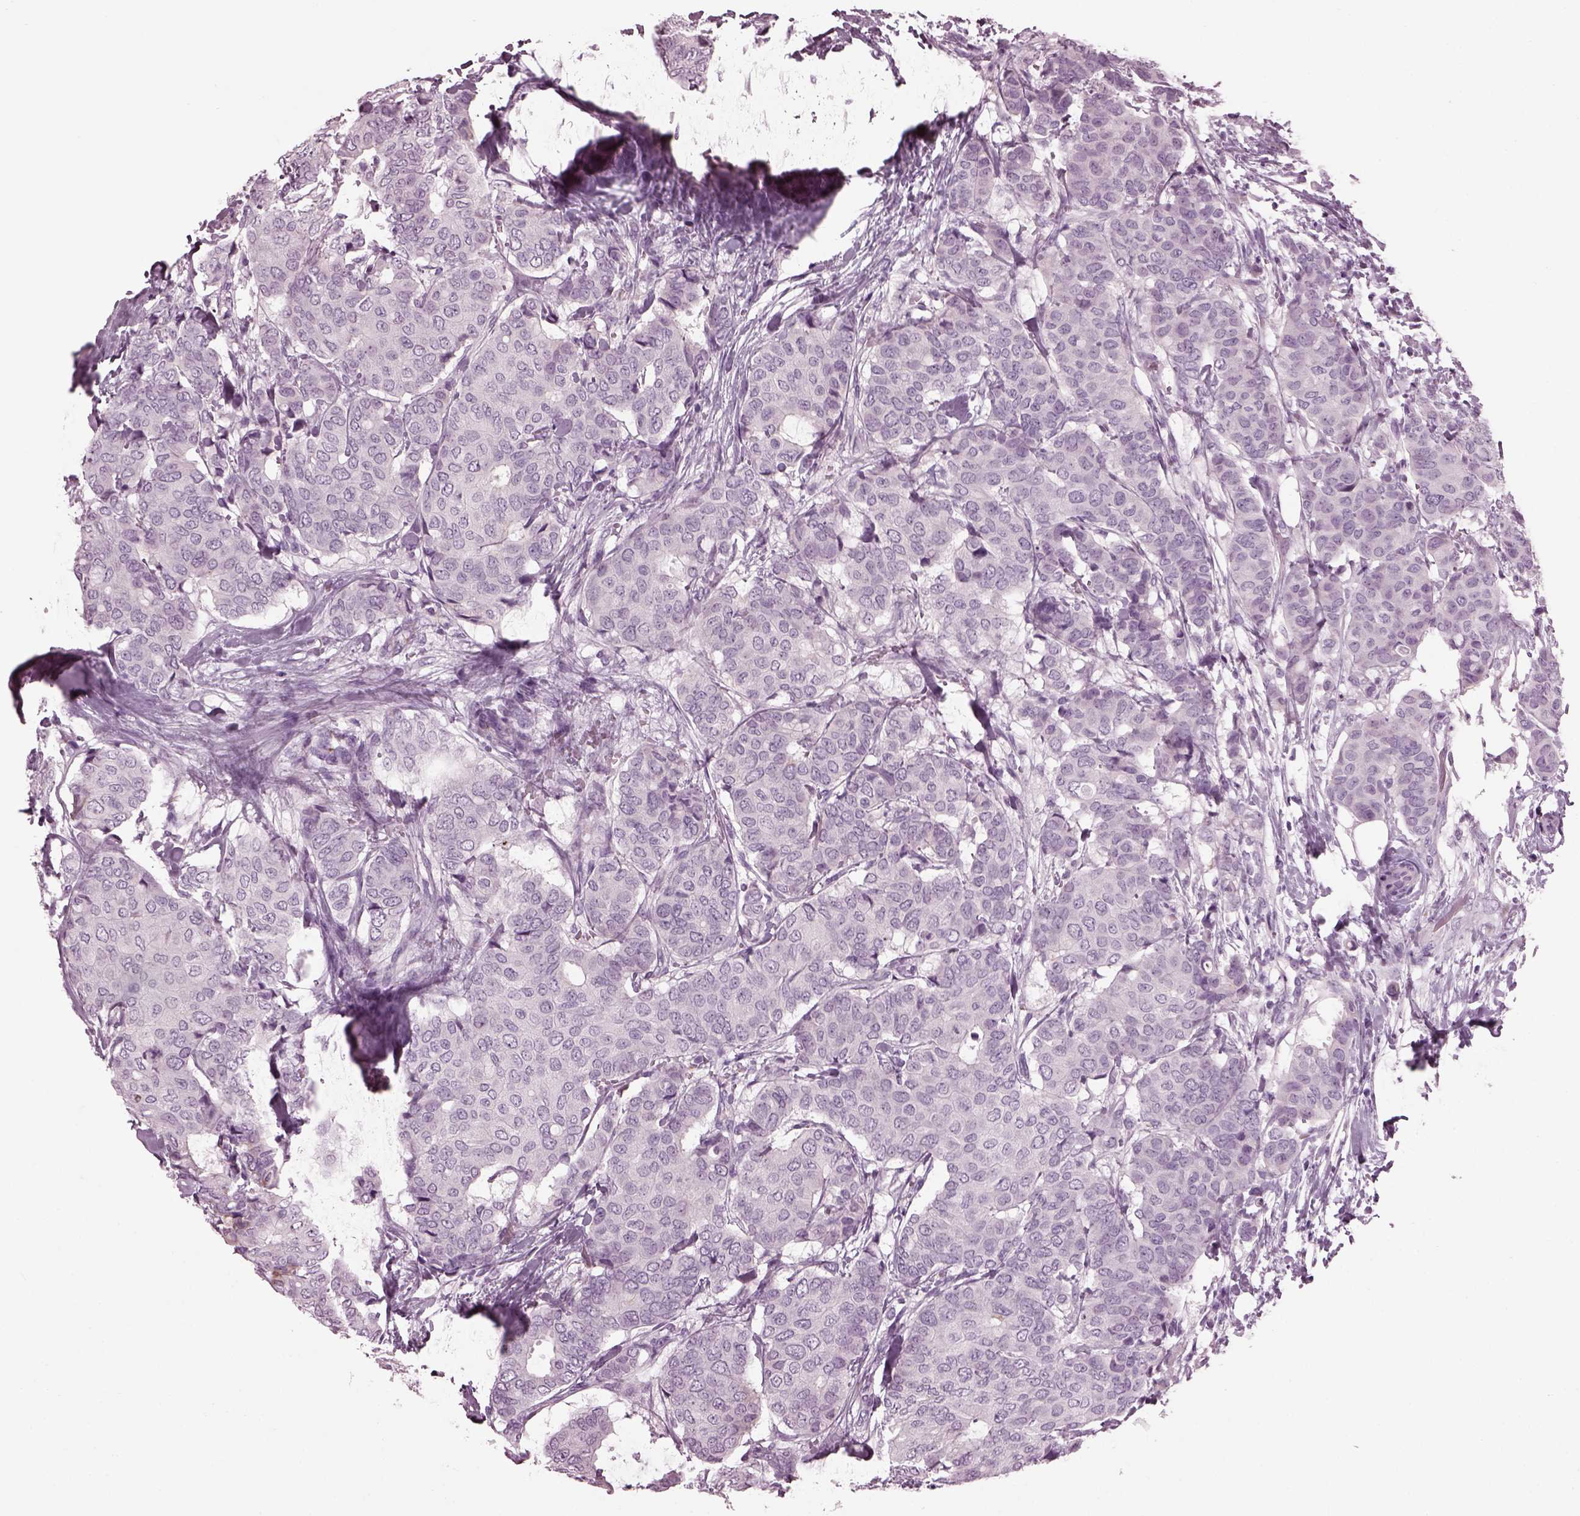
{"staining": {"intensity": "negative", "quantity": "none", "location": "none"}, "tissue": "breast cancer", "cell_type": "Tumor cells", "image_type": "cancer", "snomed": [{"axis": "morphology", "description": "Duct carcinoma"}, {"axis": "topography", "description": "Breast"}], "caption": "A high-resolution micrograph shows immunohistochemistry (IHC) staining of breast cancer, which displays no significant positivity in tumor cells.", "gene": "DPYSL5", "patient": {"sex": "female", "age": 75}}